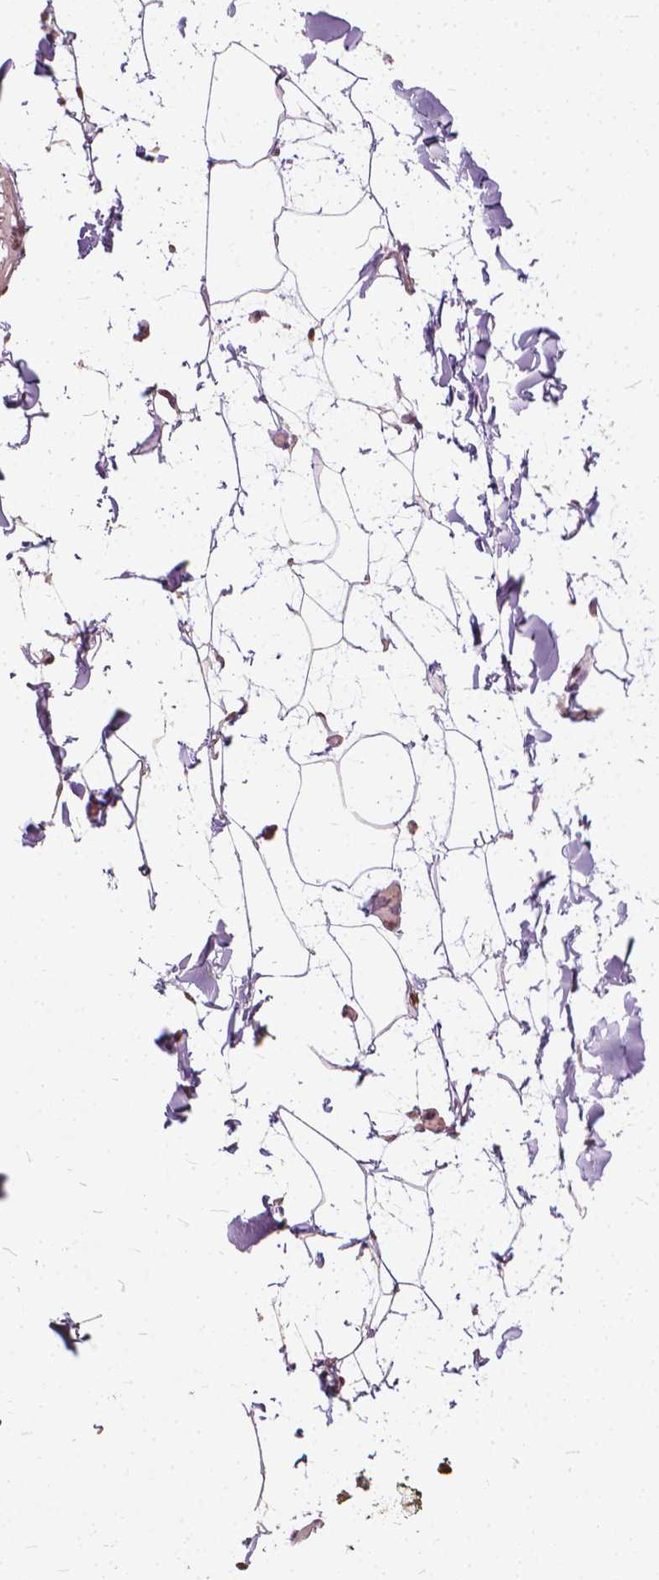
{"staining": {"intensity": "negative", "quantity": "none", "location": "none"}, "tissue": "adipose tissue", "cell_type": "Adipocytes", "image_type": "normal", "snomed": [{"axis": "morphology", "description": "Normal tissue, NOS"}, {"axis": "topography", "description": "Gallbladder"}, {"axis": "topography", "description": "Peripheral nerve tissue"}], "caption": "Photomicrograph shows no protein staining in adipocytes of normal adipose tissue.", "gene": "STAT5B", "patient": {"sex": "female", "age": 45}}